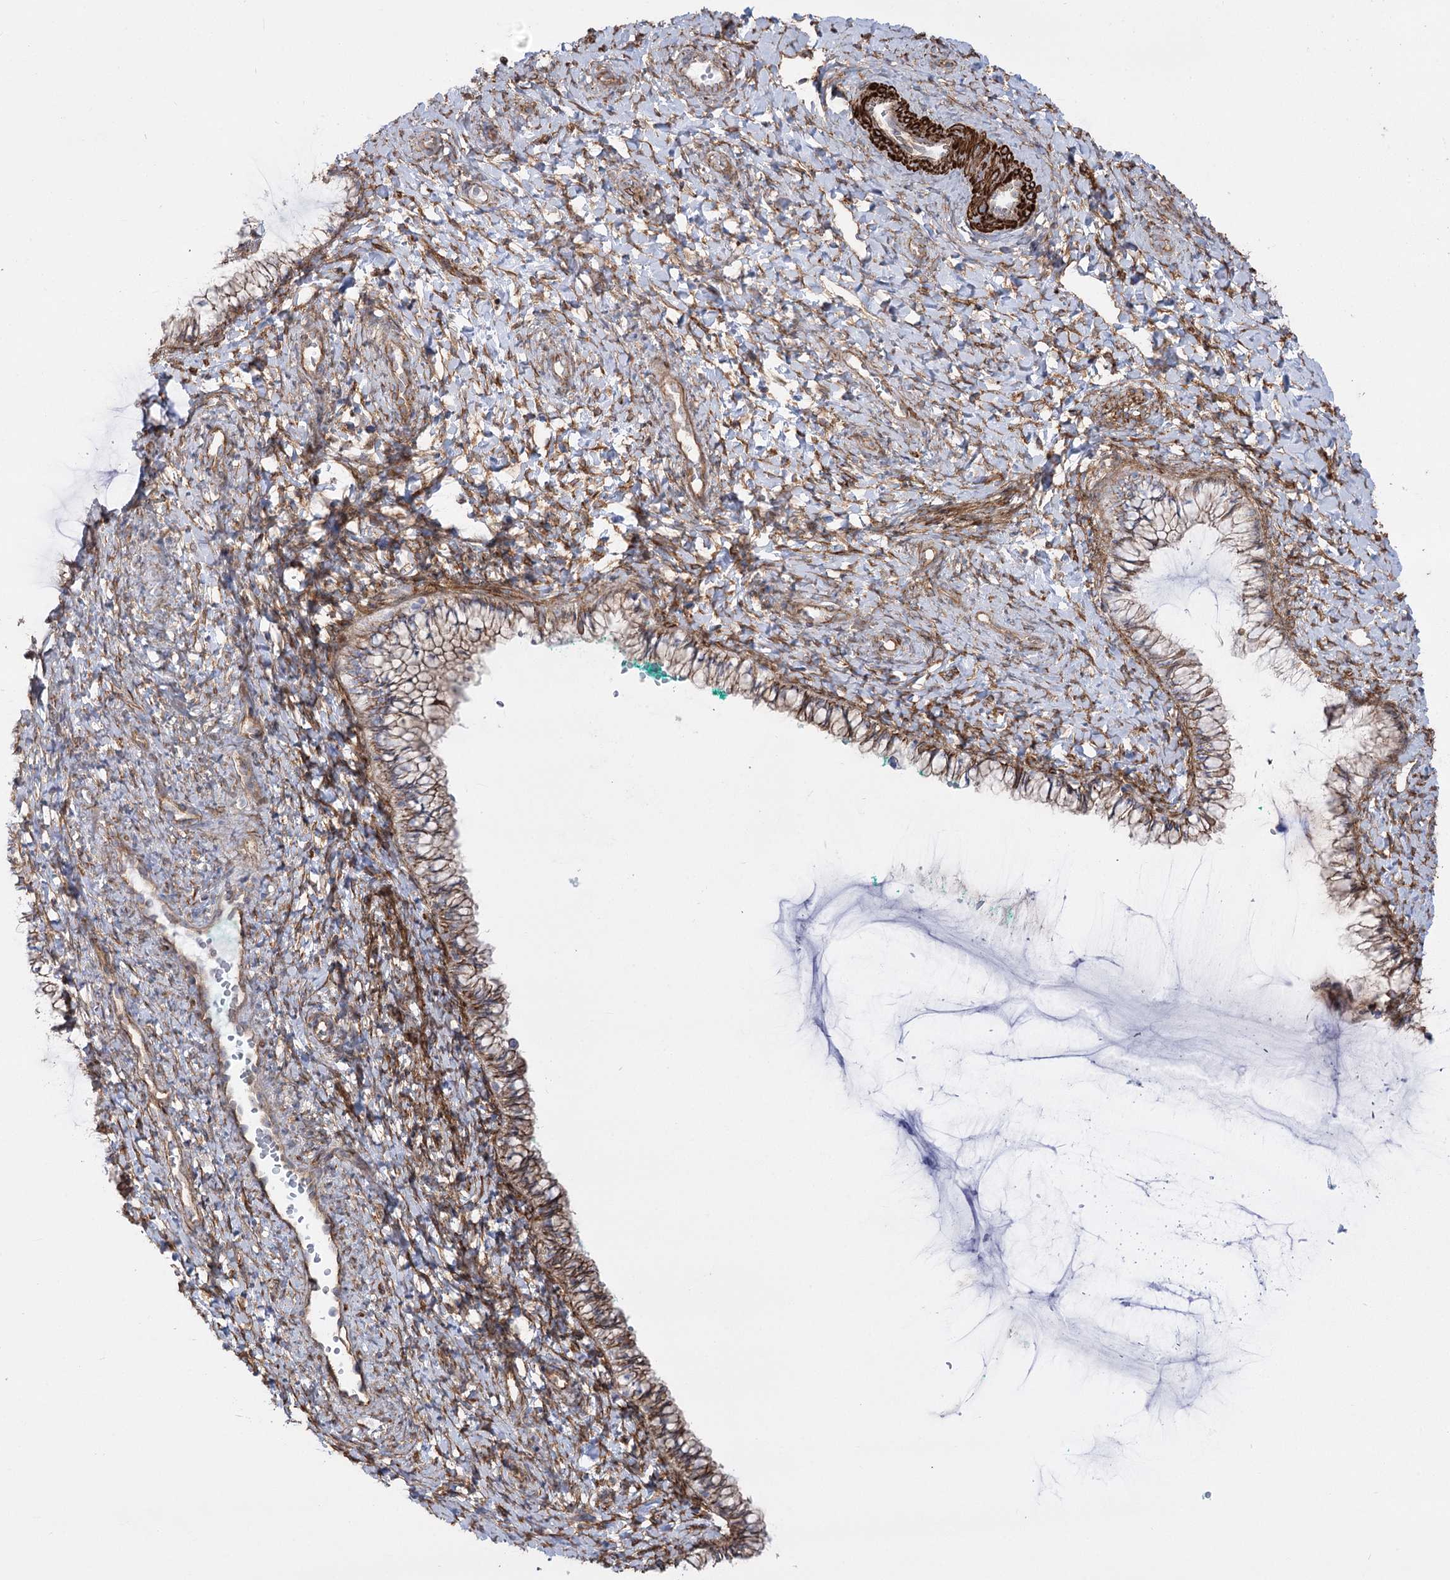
{"staining": {"intensity": "moderate", "quantity": ">75%", "location": "cytoplasmic/membranous"}, "tissue": "cervix", "cell_type": "Glandular cells", "image_type": "normal", "snomed": [{"axis": "morphology", "description": "Normal tissue, NOS"}, {"axis": "morphology", "description": "Adenocarcinoma, NOS"}, {"axis": "topography", "description": "Cervix"}], "caption": "DAB (3,3'-diaminobenzidine) immunohistochemical staining of benign cervix reveals moderate cytoplasmic/membranous protein staining in approximately >75% of glandular cells.", "gene": "PLEKHA5", "patient": {"sex": "female", "age": 29}}